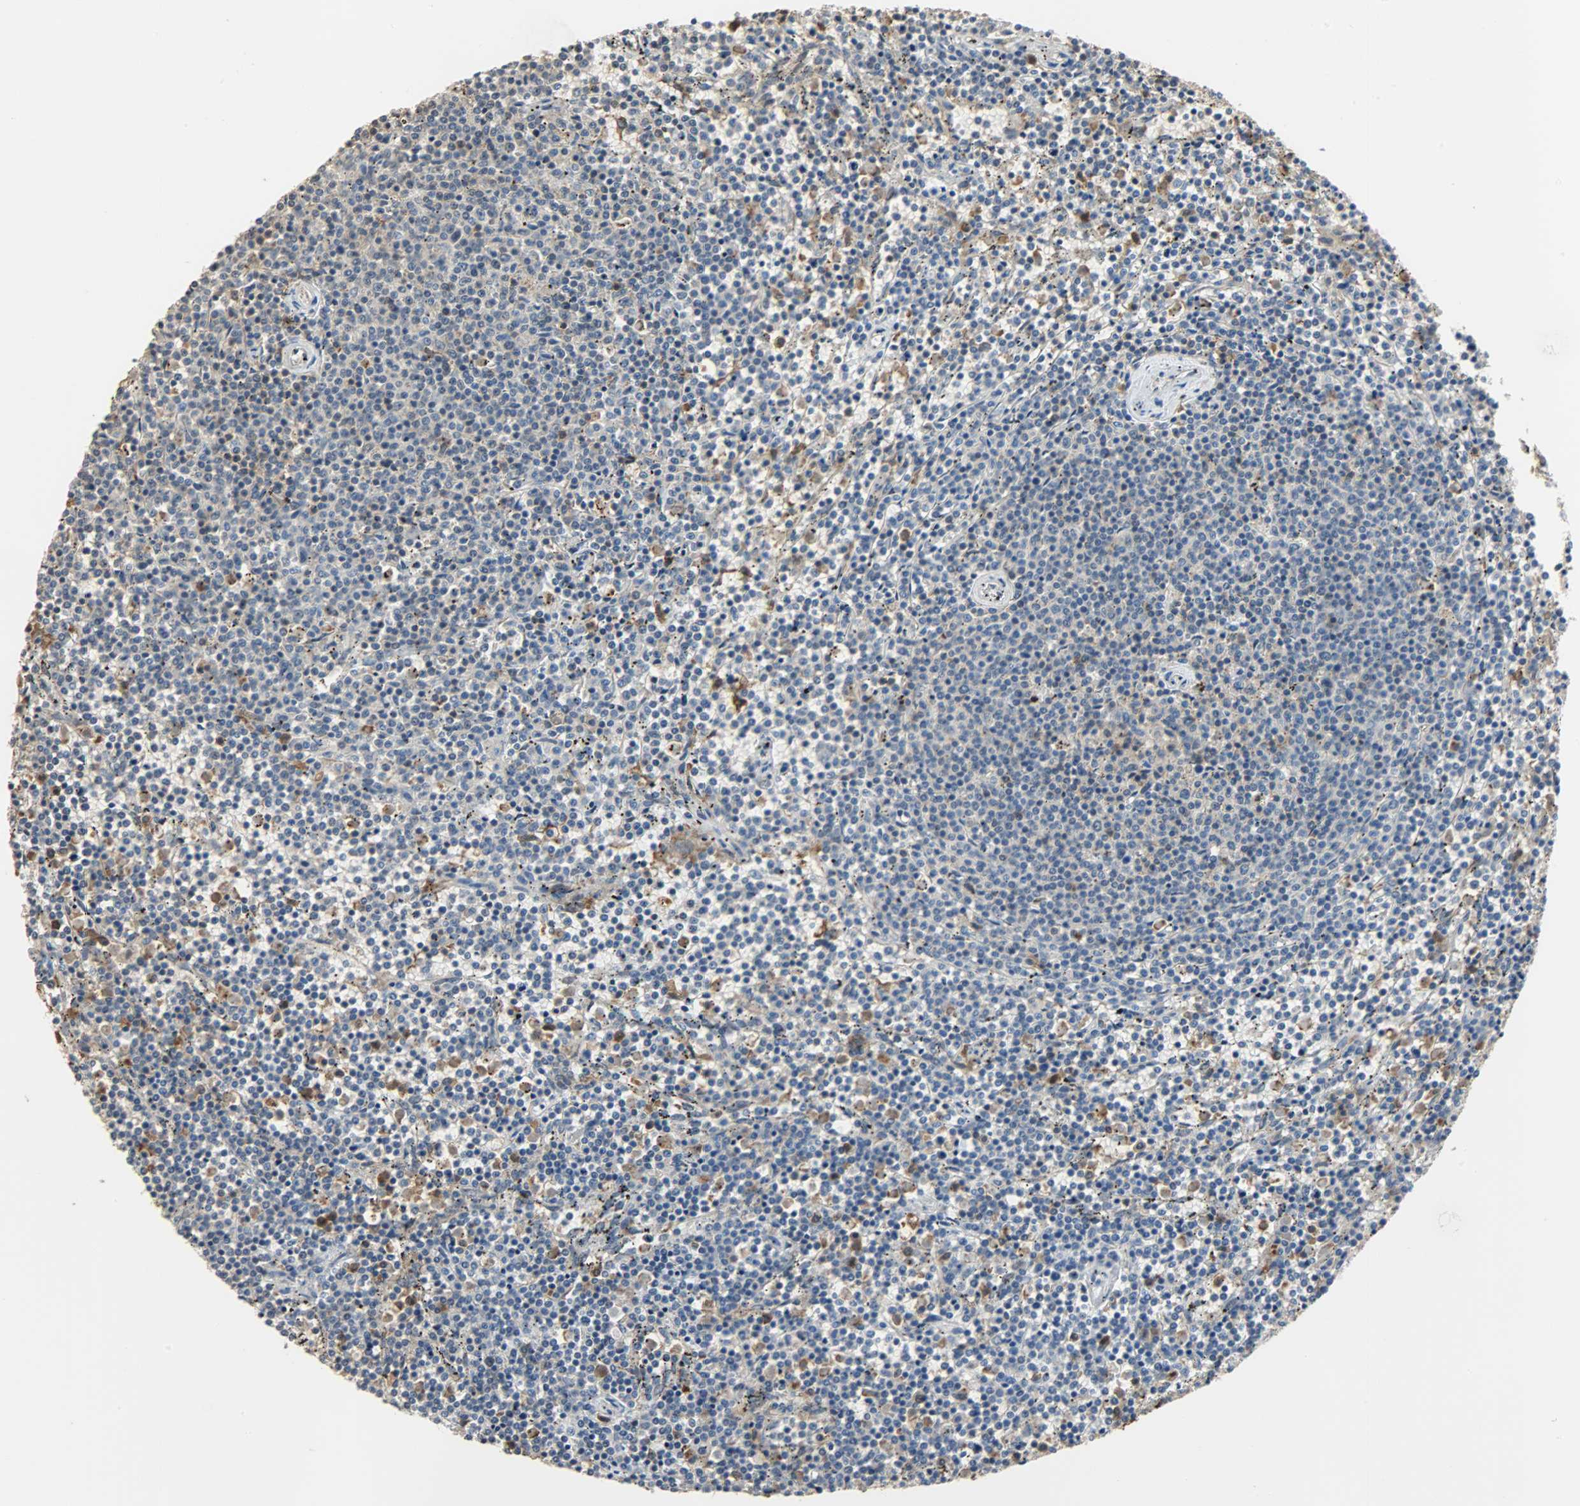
{"staining": {"intensity": "weak", "quantity": "<25%", "location": "cytoplasmic/membranous"}, "tissue": "lymphoma", "cell_type": "Tumor cells", "image_type": "cancer", "snomed": [{"axis": "morphology", "description": "Malignant lymphoma, non-Hodgkin's type, Low grade"}, {"axis": "topography", "description": "Spleen"}], "caption": "Human lymphoma stained for a protein using immunohistochemistry exhibits no expression in tumor cells.", "gene": "SKAP2", "patient": {"sex": "female", "age": 50}}